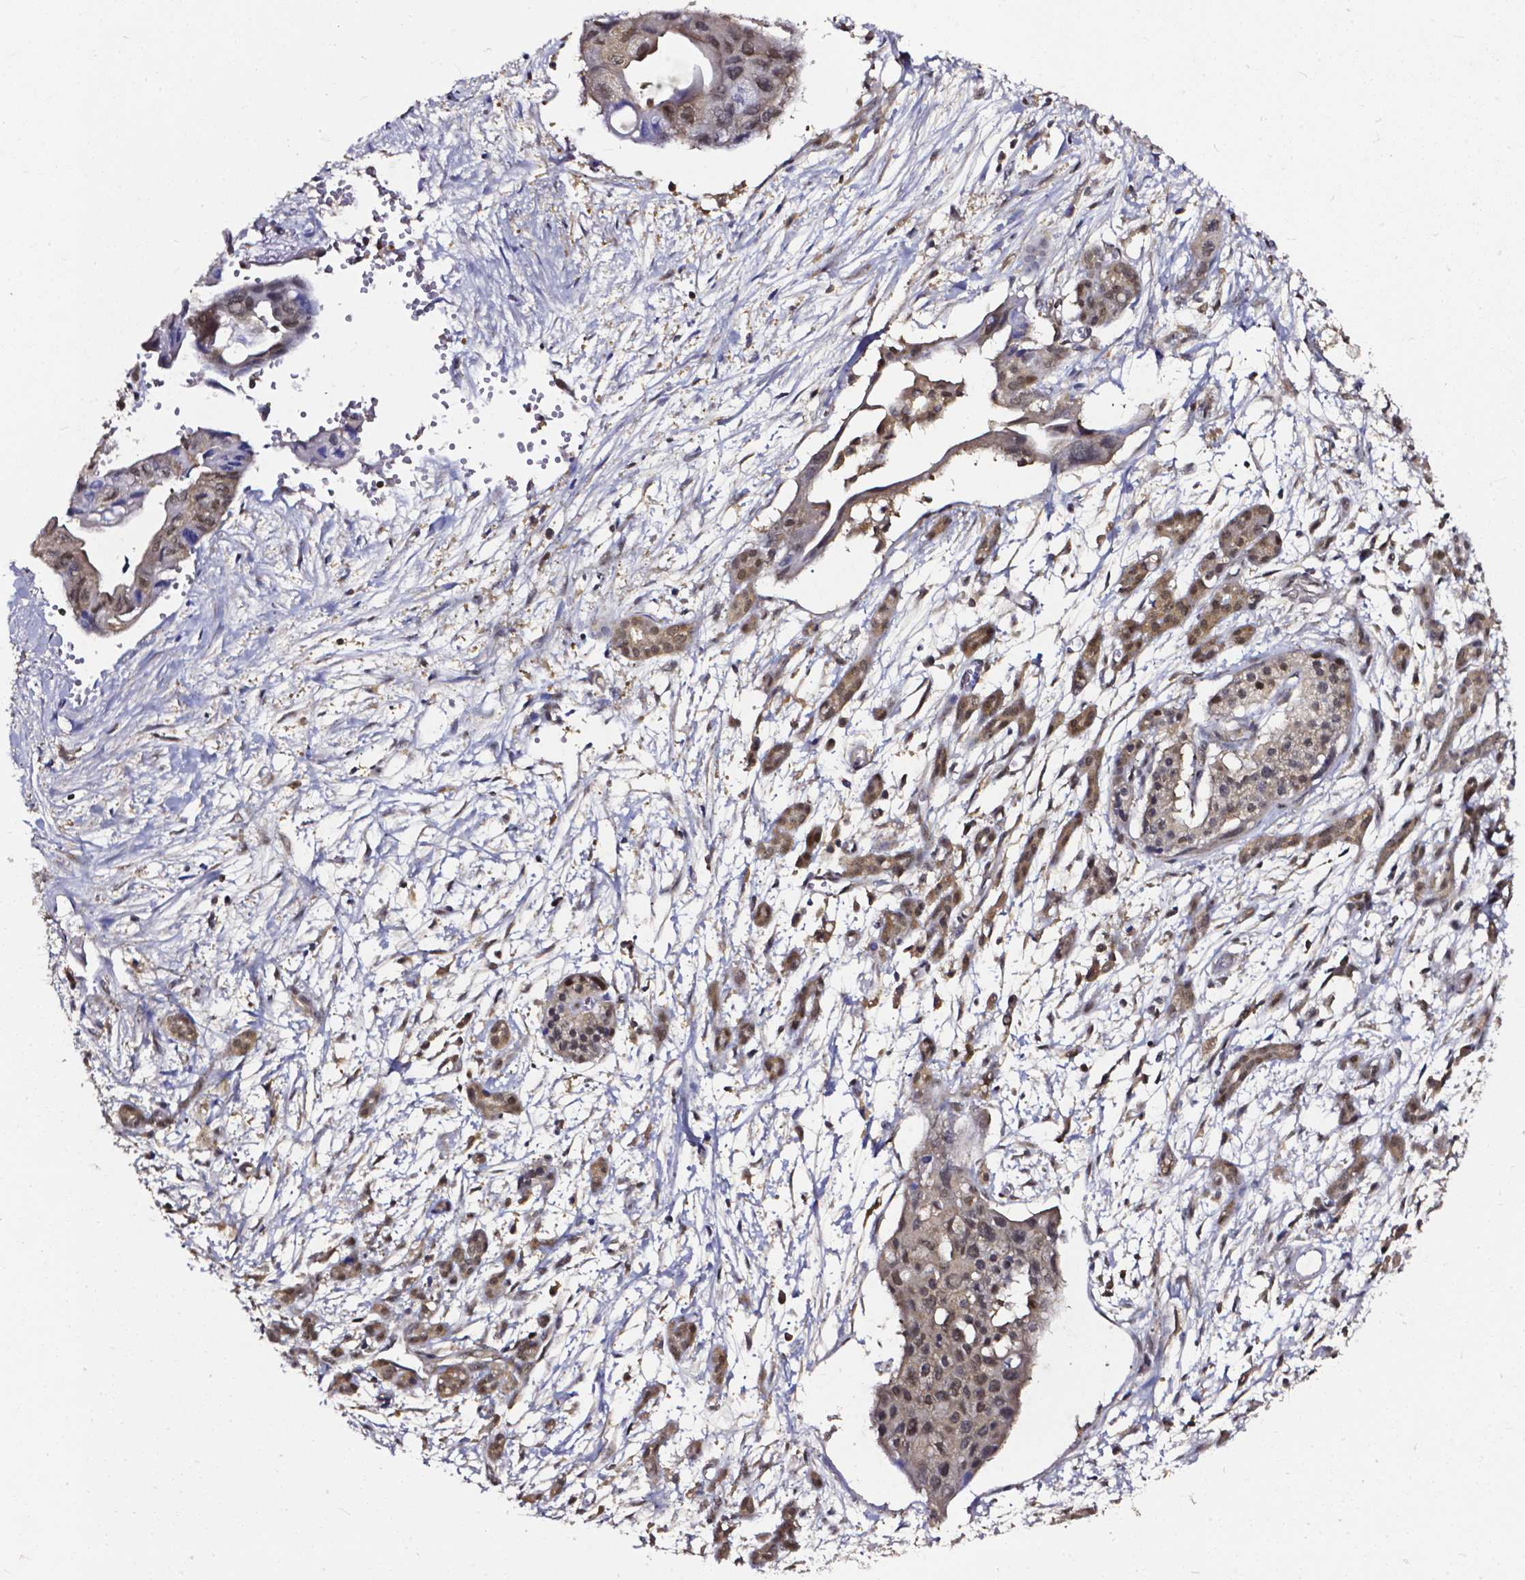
{"staining": {"intensity": "weak", "quantity": "25%-75%", "location": "cytoplasmic/membranous,nuclear"}, "tissue": "pancreatic cancer", "cell_type": "Tumor cells", "image_type": "cancer", "snomed": [{"axis": "morphology", "description": "Adenocarcinoma, NOS"}, {"axis": "topography", "description": "Pancreas"}], "caption": "A brown stain shows weak cytoplasmic/membranous and nuclear expression of a protein in human pancreatic adenocarcinoma tumor cells.", "gene": "OTUB1", "patient": {"sex": "male", "age": 60}}